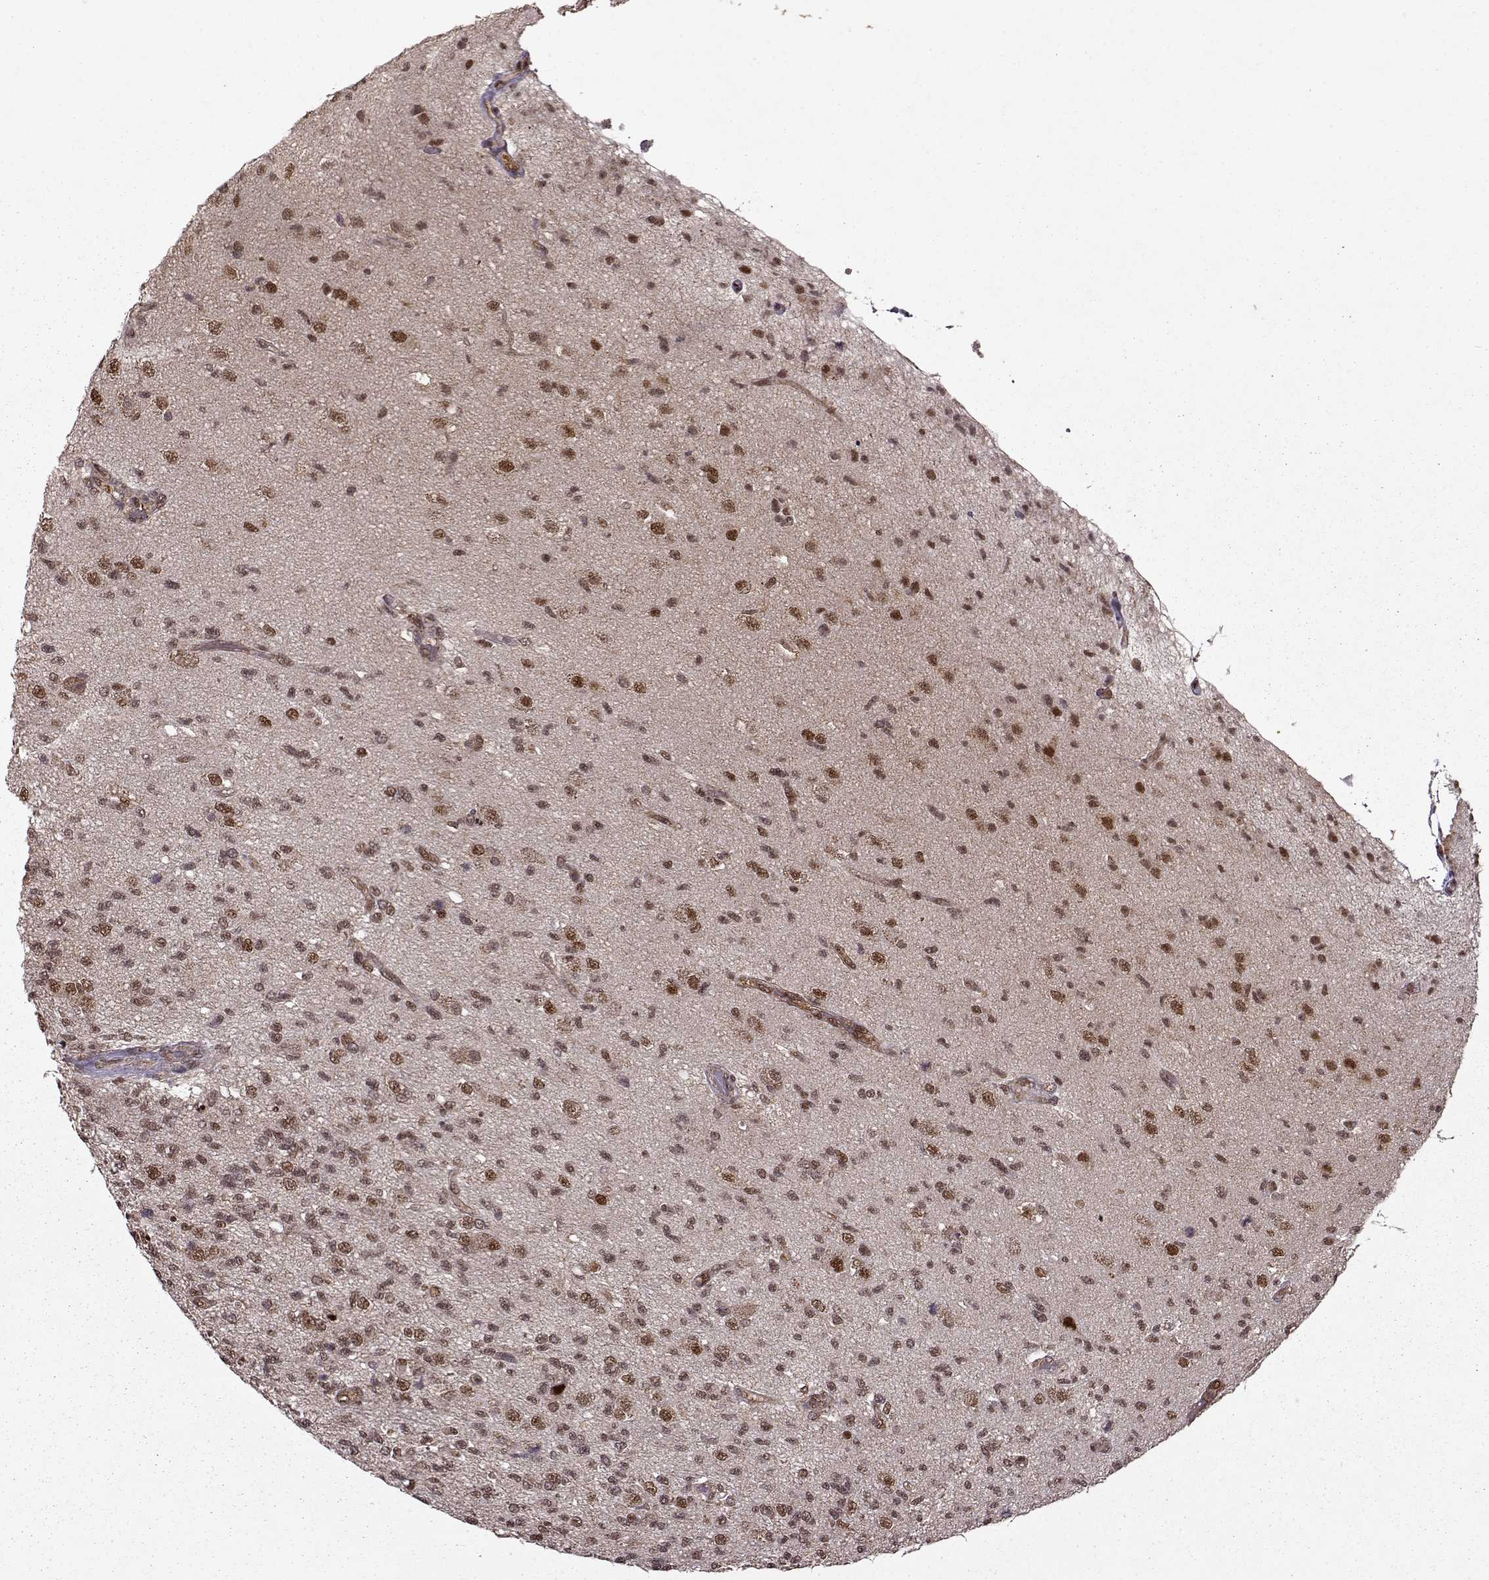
{"staining": {"intensity": "moderate", "quantity": "<25%", "location": "nuclear"}, "tissue": "glioma", "cell_type": "Tumor cells", "image_type": "cancer", "snomed": [{"axis": "morphology", "description": "Glioma, malignant, High grade"}, {"axis": "topography", "description": "Brain"}], "caption": "Tumor cells display low levels of moderate nuclear positivity in about <25% of cells in human high-grade glioma (malignant).", "gene": "PSMA7", "patient": {"sex": "male", "age": 56}}